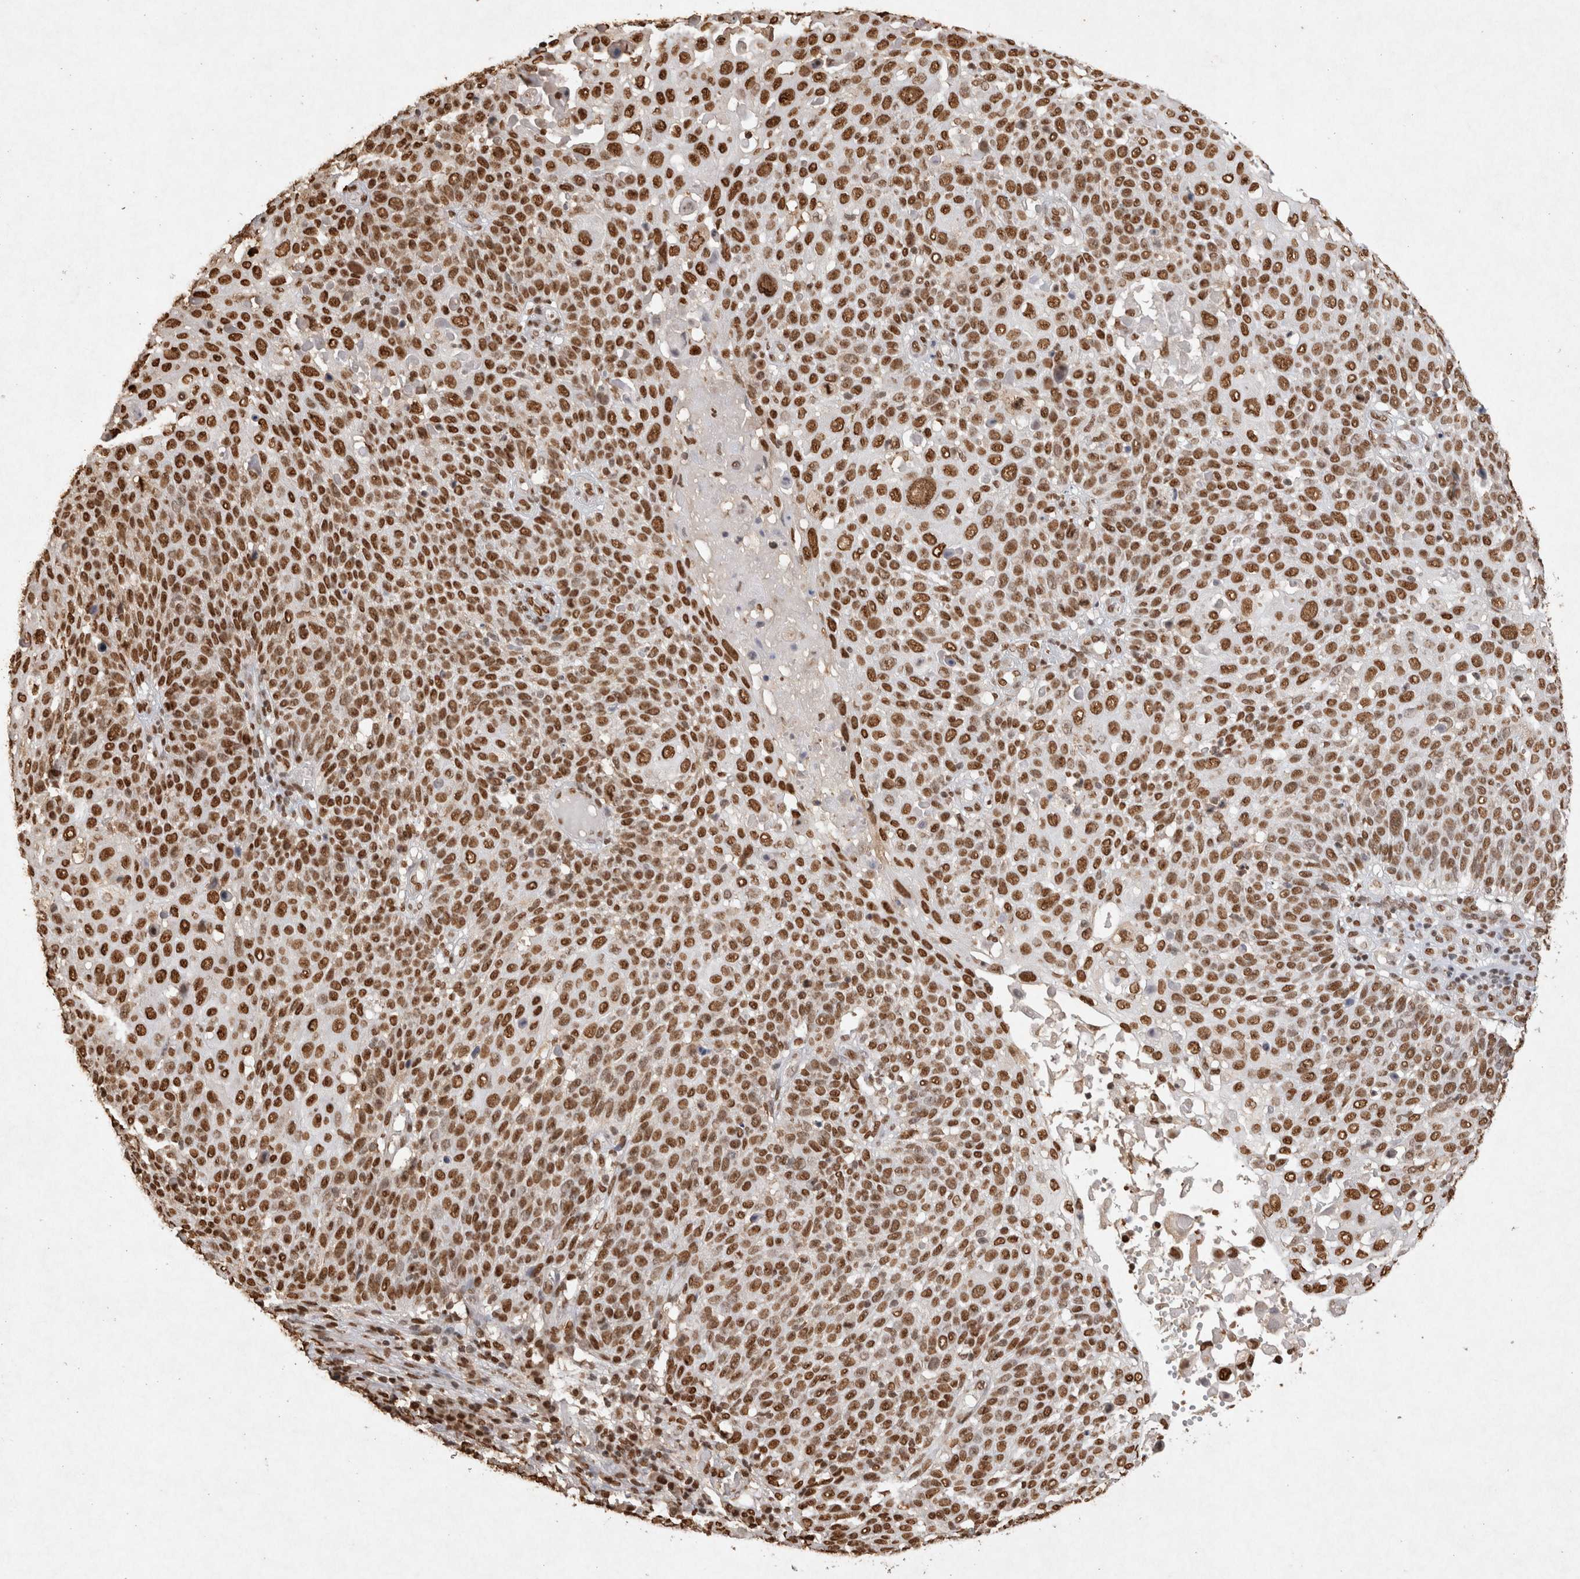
{"staining": {"intensity": "strong", "quantity": ">75%", "location": "nuclear"}, "tissue": "cervical cancer", "cell_type": "Tumor cells", "image_type": "cancer", "snomed": [{"axis": "morphology", "description": "Squamous cell carcinoma, NOS"}, {"axis": "topography", "description": "Cervix"}], "caption": "Immunohistochemistry (DAB (3,3'-diaminobenzidine)) staining of squamous cell carcinoma (cervical) displays strong nuclear protein positivity in approximately >75% of tumor cells.", "gene": "HDGF", "patient": {"sex": "female", "age": 74}}